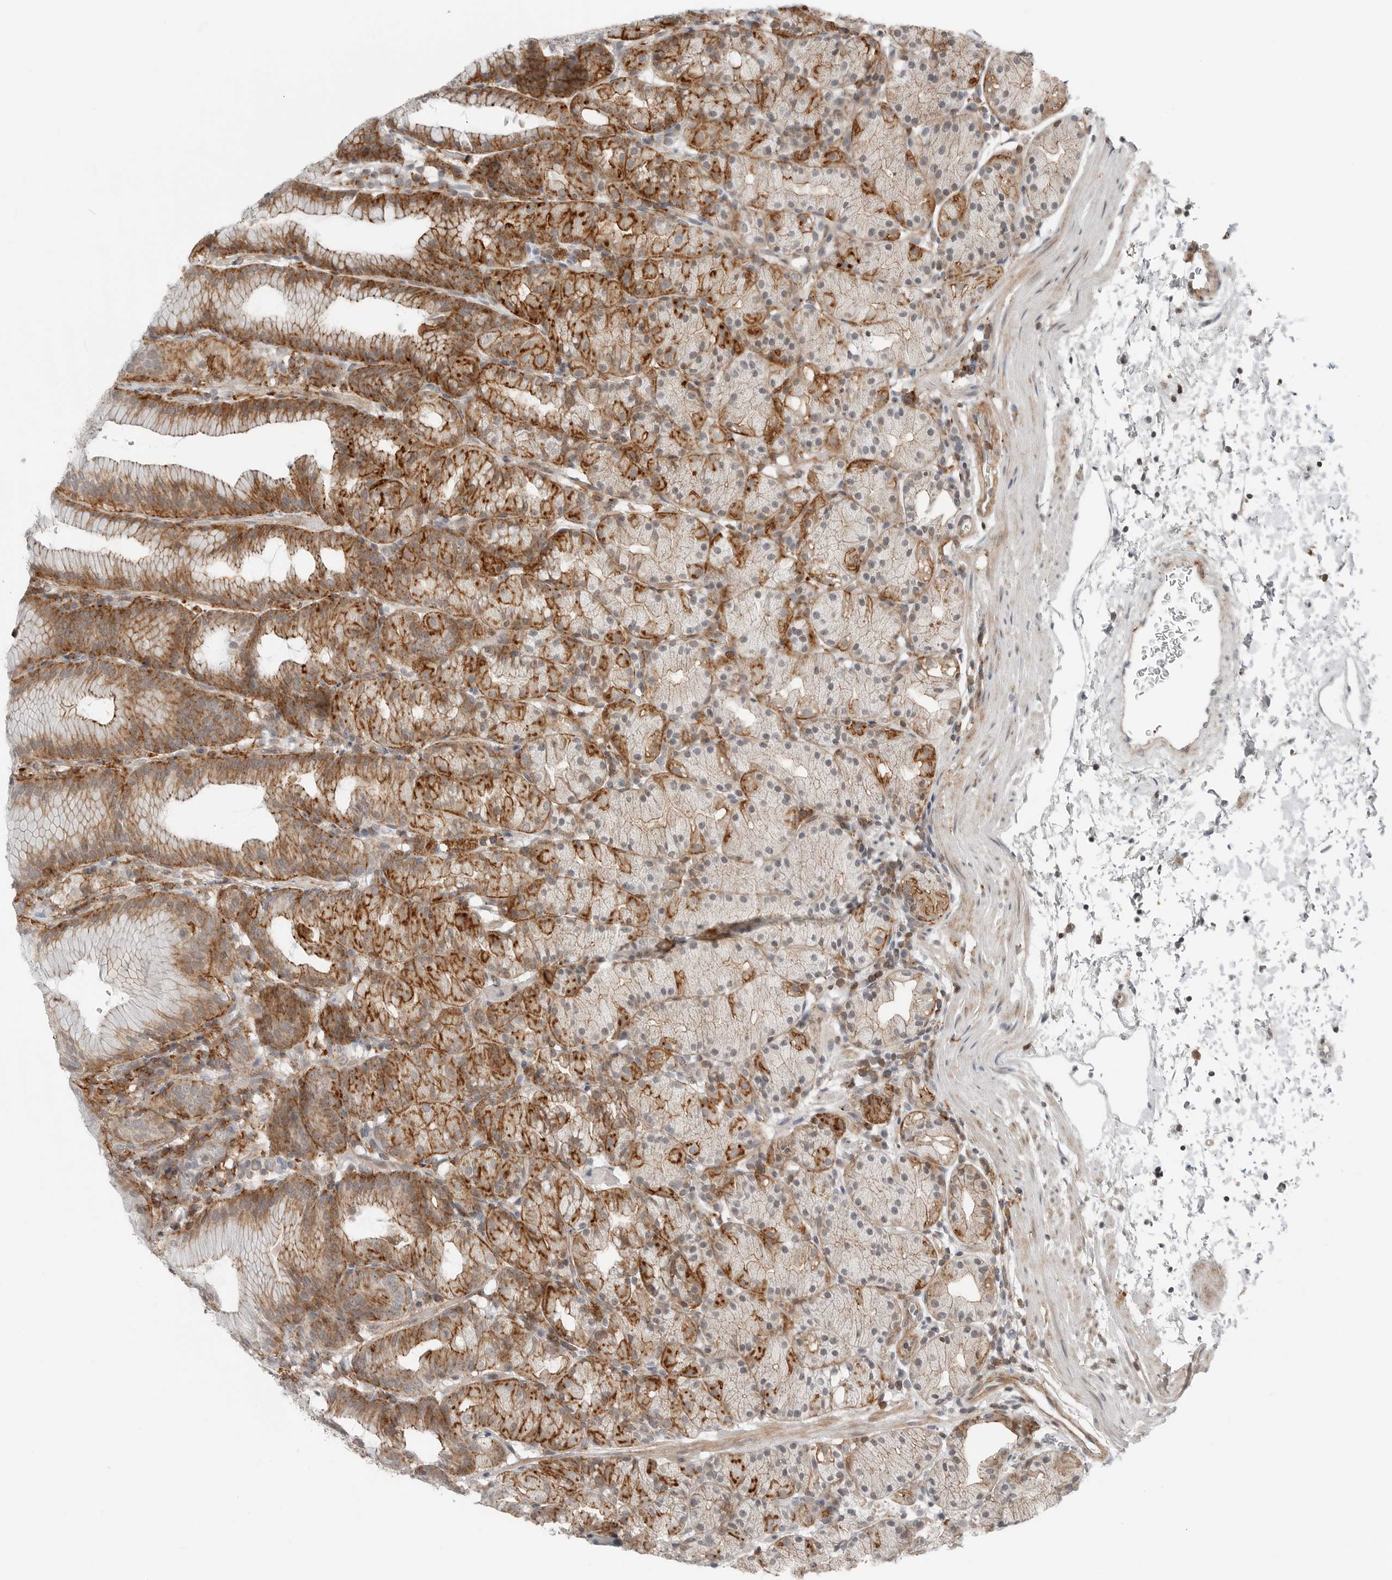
{"staining": {"intensity": "moderate", "quantity": ">75%", "location": "cytoplasmic/membranous"}, "tissue": "stomach", "cell_type": "Glandular cells", "image_type": "normal", "snomed": [{"axis": "morphology", "description": "Normal tissue, NOS"}, {"axis": "topography", "description": "Stomach, upper"}], "caption": "This histopathology image displays immunohistochemistry staining of normal human stomach, with medium moderate cytoplasmic/membranous staining in approximately >75% of glandular cells.", "gene": "LEFTY2", "patient": {"sex": "male", "age": 48}}